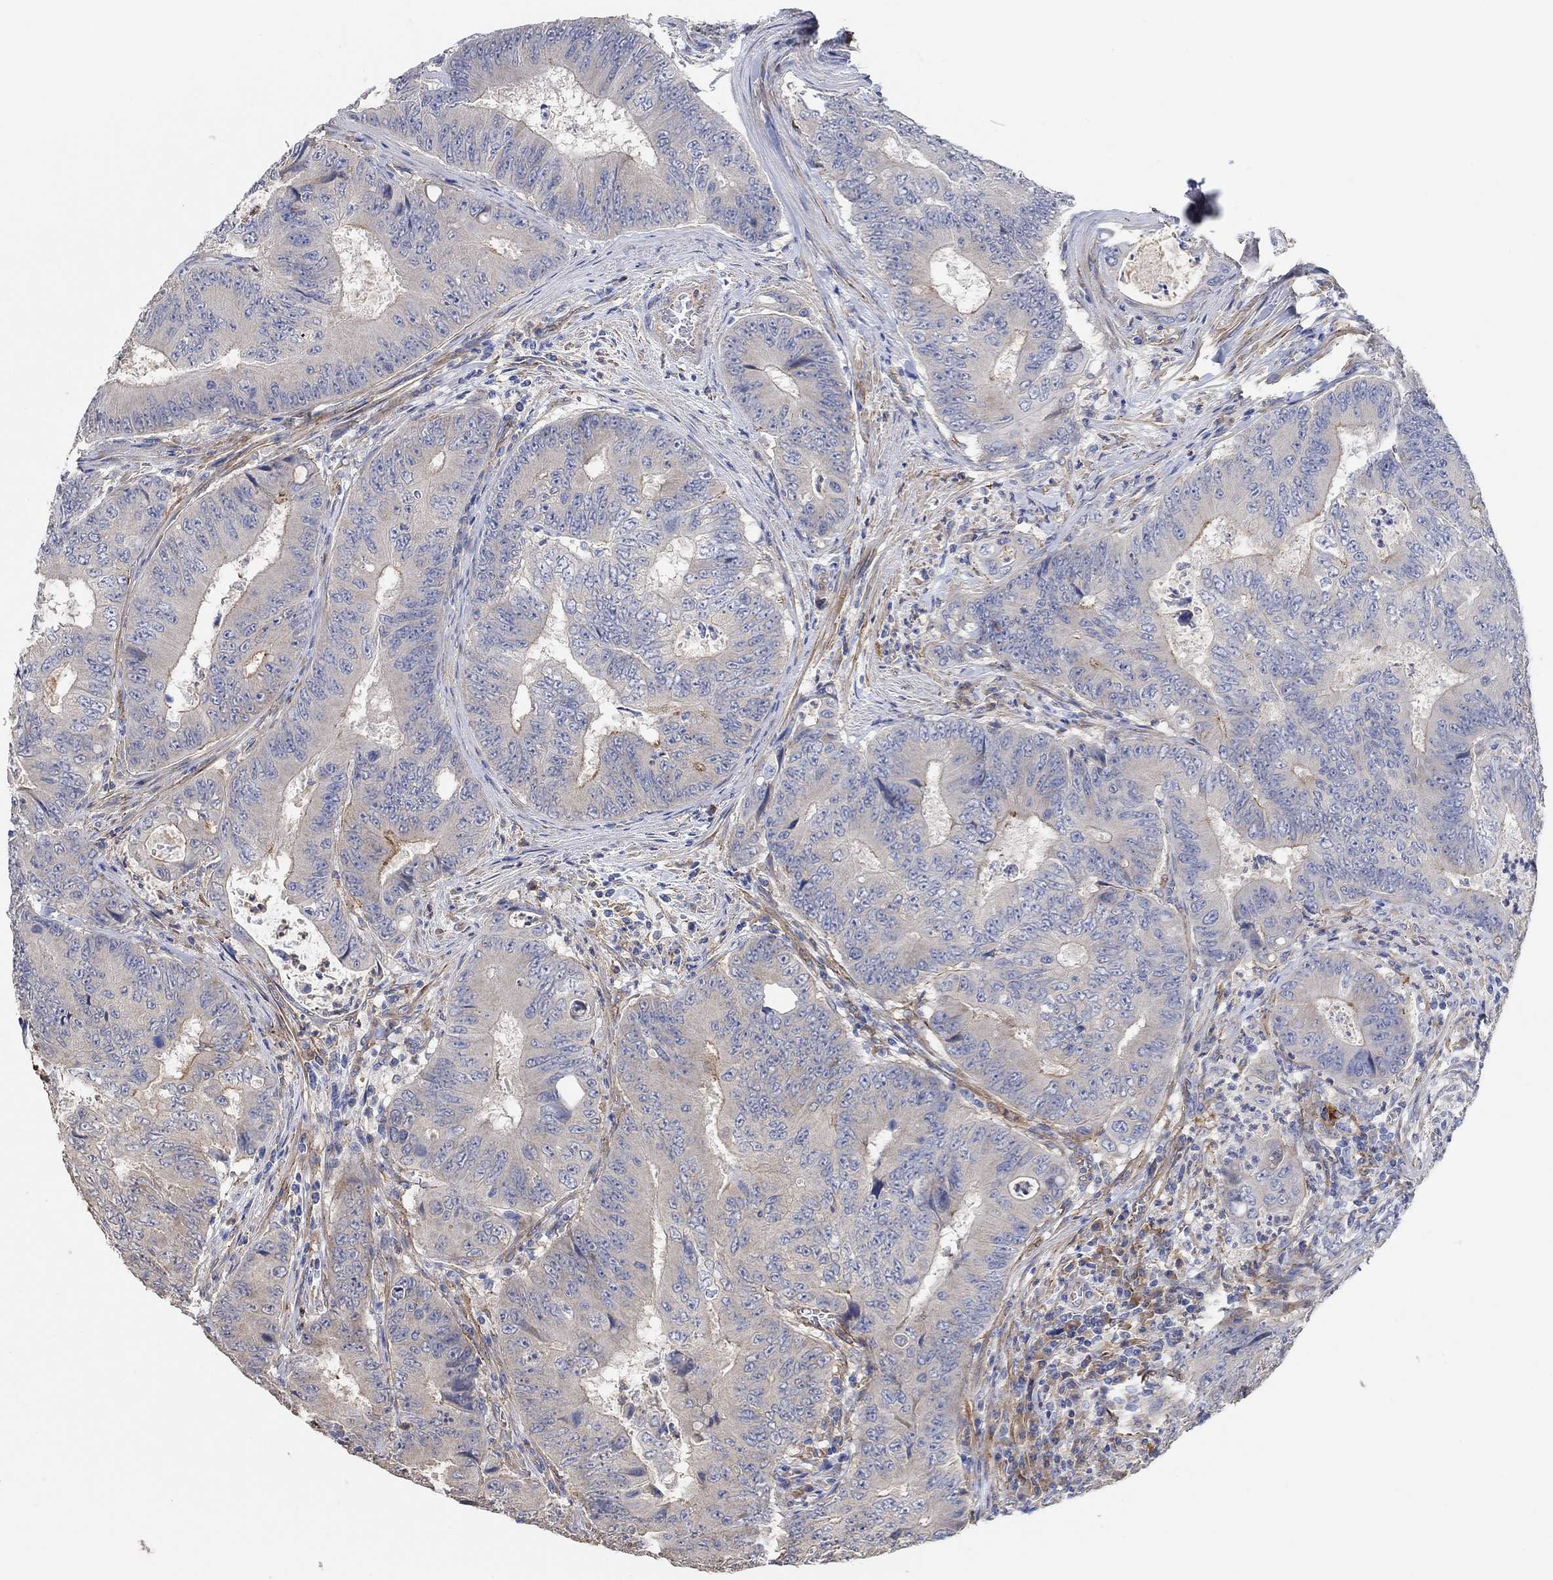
{"staining": {"intensity": "weak", "quantity": "<25%", "location": "cytoplasmic/membranous"}, "tissue": "colorectal cancer", "cell_type": "Tumor cells", "image_type": "cancer", "snomed": [{"axis": "morphology", "description": "Adenocarcinoma, NOS"}, {"axis": "topography", "description": "Colon"}], "caption": "This histopathology image is of colorectal cancer (adenocarcinoma) stained with immunohistochemistry to label a protein in brown with the nuclei are counter-stained blue. There is no staining in tumor cells.", "gene": "SYT16", "patient": {"sex": "female", "age": 48}}